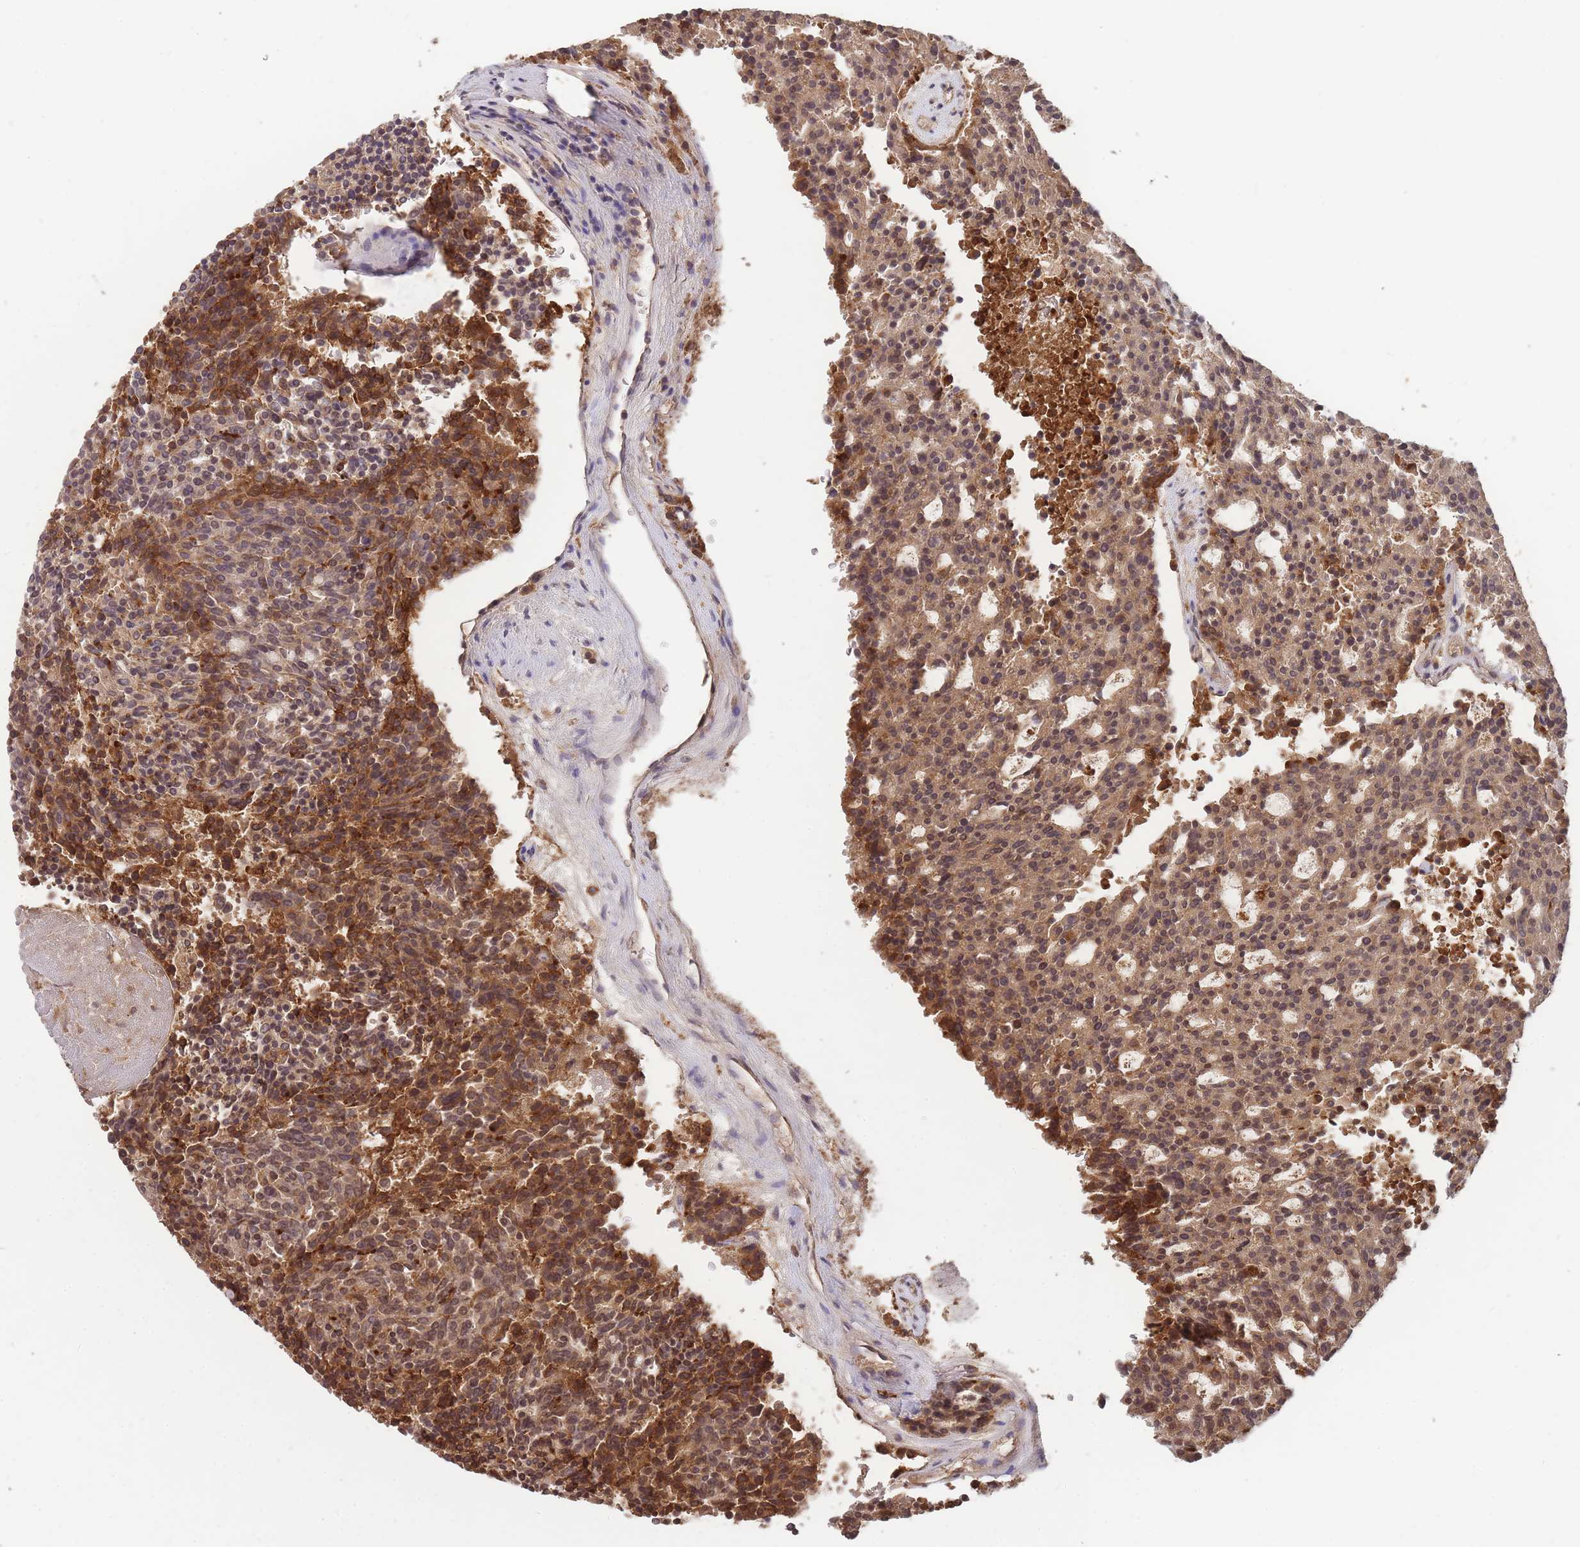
{"staining": {"intensity": "moderate", "quantity": "25%-75%", "location": "cytoplasmic/membranous"}, "tissue": "carcinoid", "cell_type": "Tumor cells", "image_type": "cancer", "snomed": [{"axis": "morphology", "description": "Carcinoid, malignant, NOS"}, {"axis": "topography", "description": "Pancreas"}], "caption": "Immunohistochemistry image of neoplastic tissue: carcinoid stained using immunohistochemistry (IHC) displays medium levels of moderate protein expression localized specifically in the cytoplasmic/membranous of tumor cells, appearing as a cytoplasmic/membranous brown color.", "gene": "RALGDS", "patient": {"sex": "female", "age": 54}}